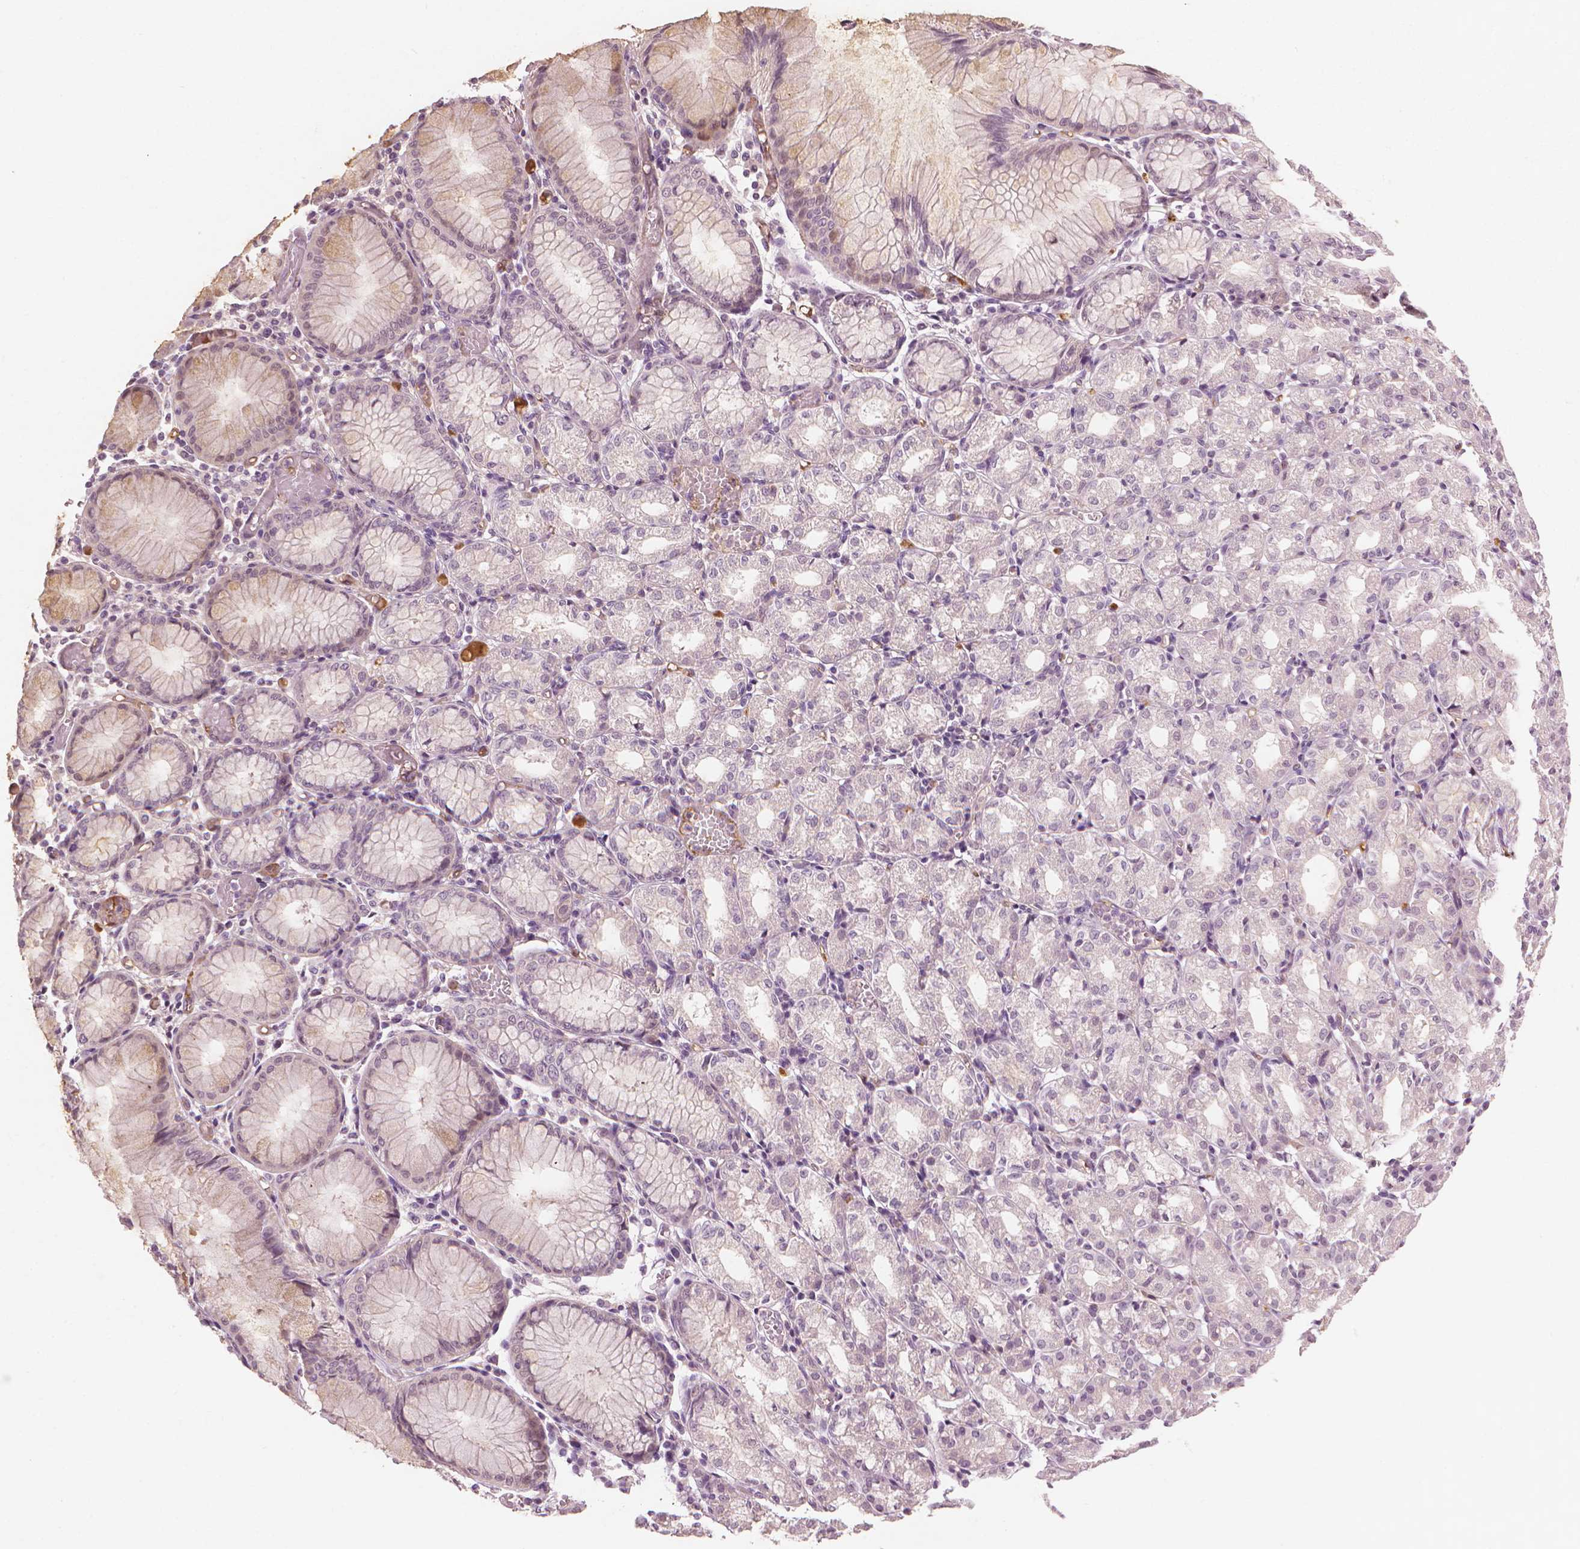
{"staining": {"intensity": "weak", "quantity": "25%-75%", "location": "cytoplasmic/membranous"}, "tissue": "stomach", "cell_type": "Glandular cells", "image_type": "normal", "snomed": [{"axis": "morphology", "description": "Normal tissue, NOS"}, {"axis": "topography", "description": "Stomach"}], "caption": "A brown stain labels weak cytoplasmic/membranous expression of a protein in glandular cells of unremarkable stomach. The staining was performed using DAB, with brown indicating positive protein expression. Nuclei are stained blue with hematoxylin.", "gene": "SAXO2", "patient": {"sex": "female", "age": 57}}